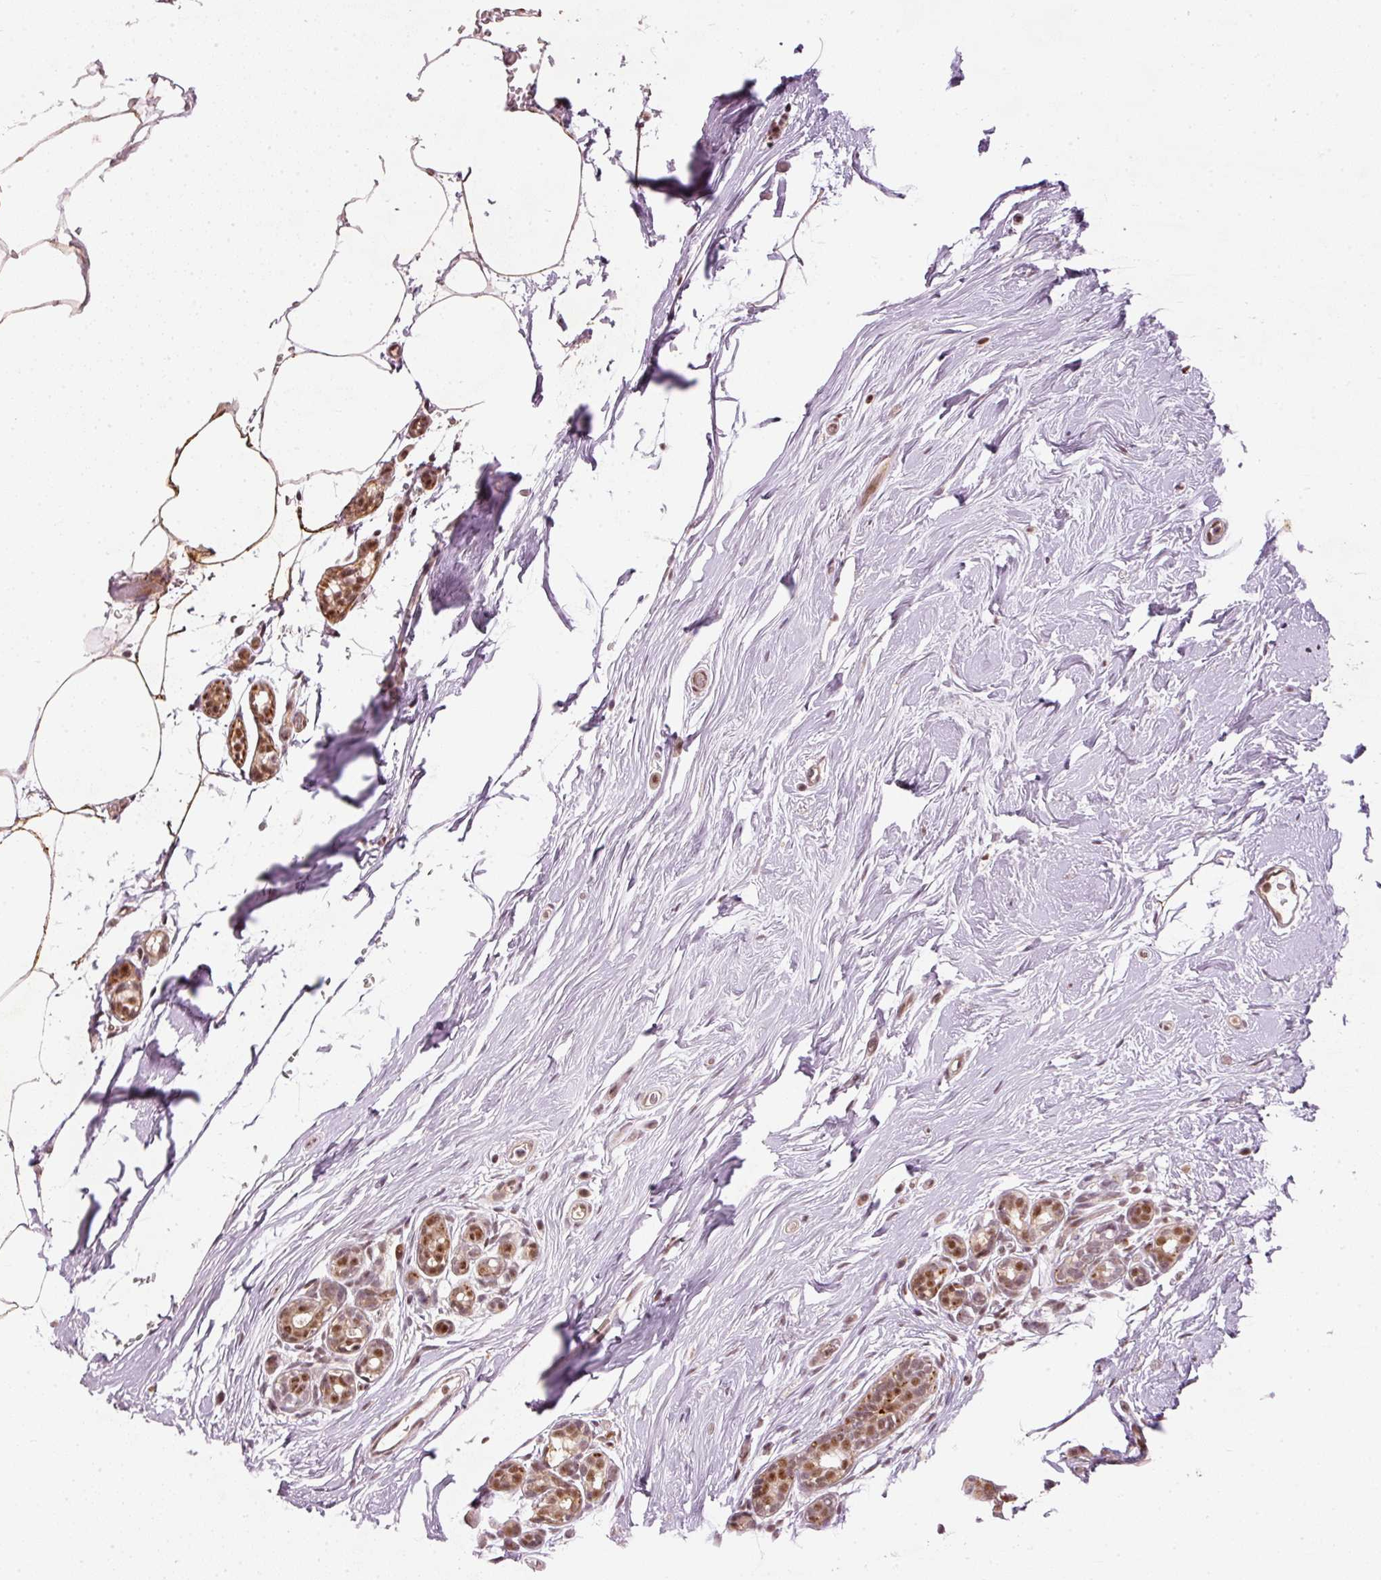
{"staining": {"intensity": "moderate", "quantity": ">75%", "location": "nuclear"}, "tissue": "breast cancer", "cell_type": "Tumor cells", "image_type": "cancer", "snomed": [{"axis": "morphology", "description": "Lobular carcinoma"}, {"axis": "topography", "description": "Breast"}], "caption": "Immunohistochemical staining of lobular carcinoma (breast) displays medium levels of moderate nuclear expression in about >75% of tumor cells.", "gene": "THOC6", "patient": {"sex": "female", "age": 58}}